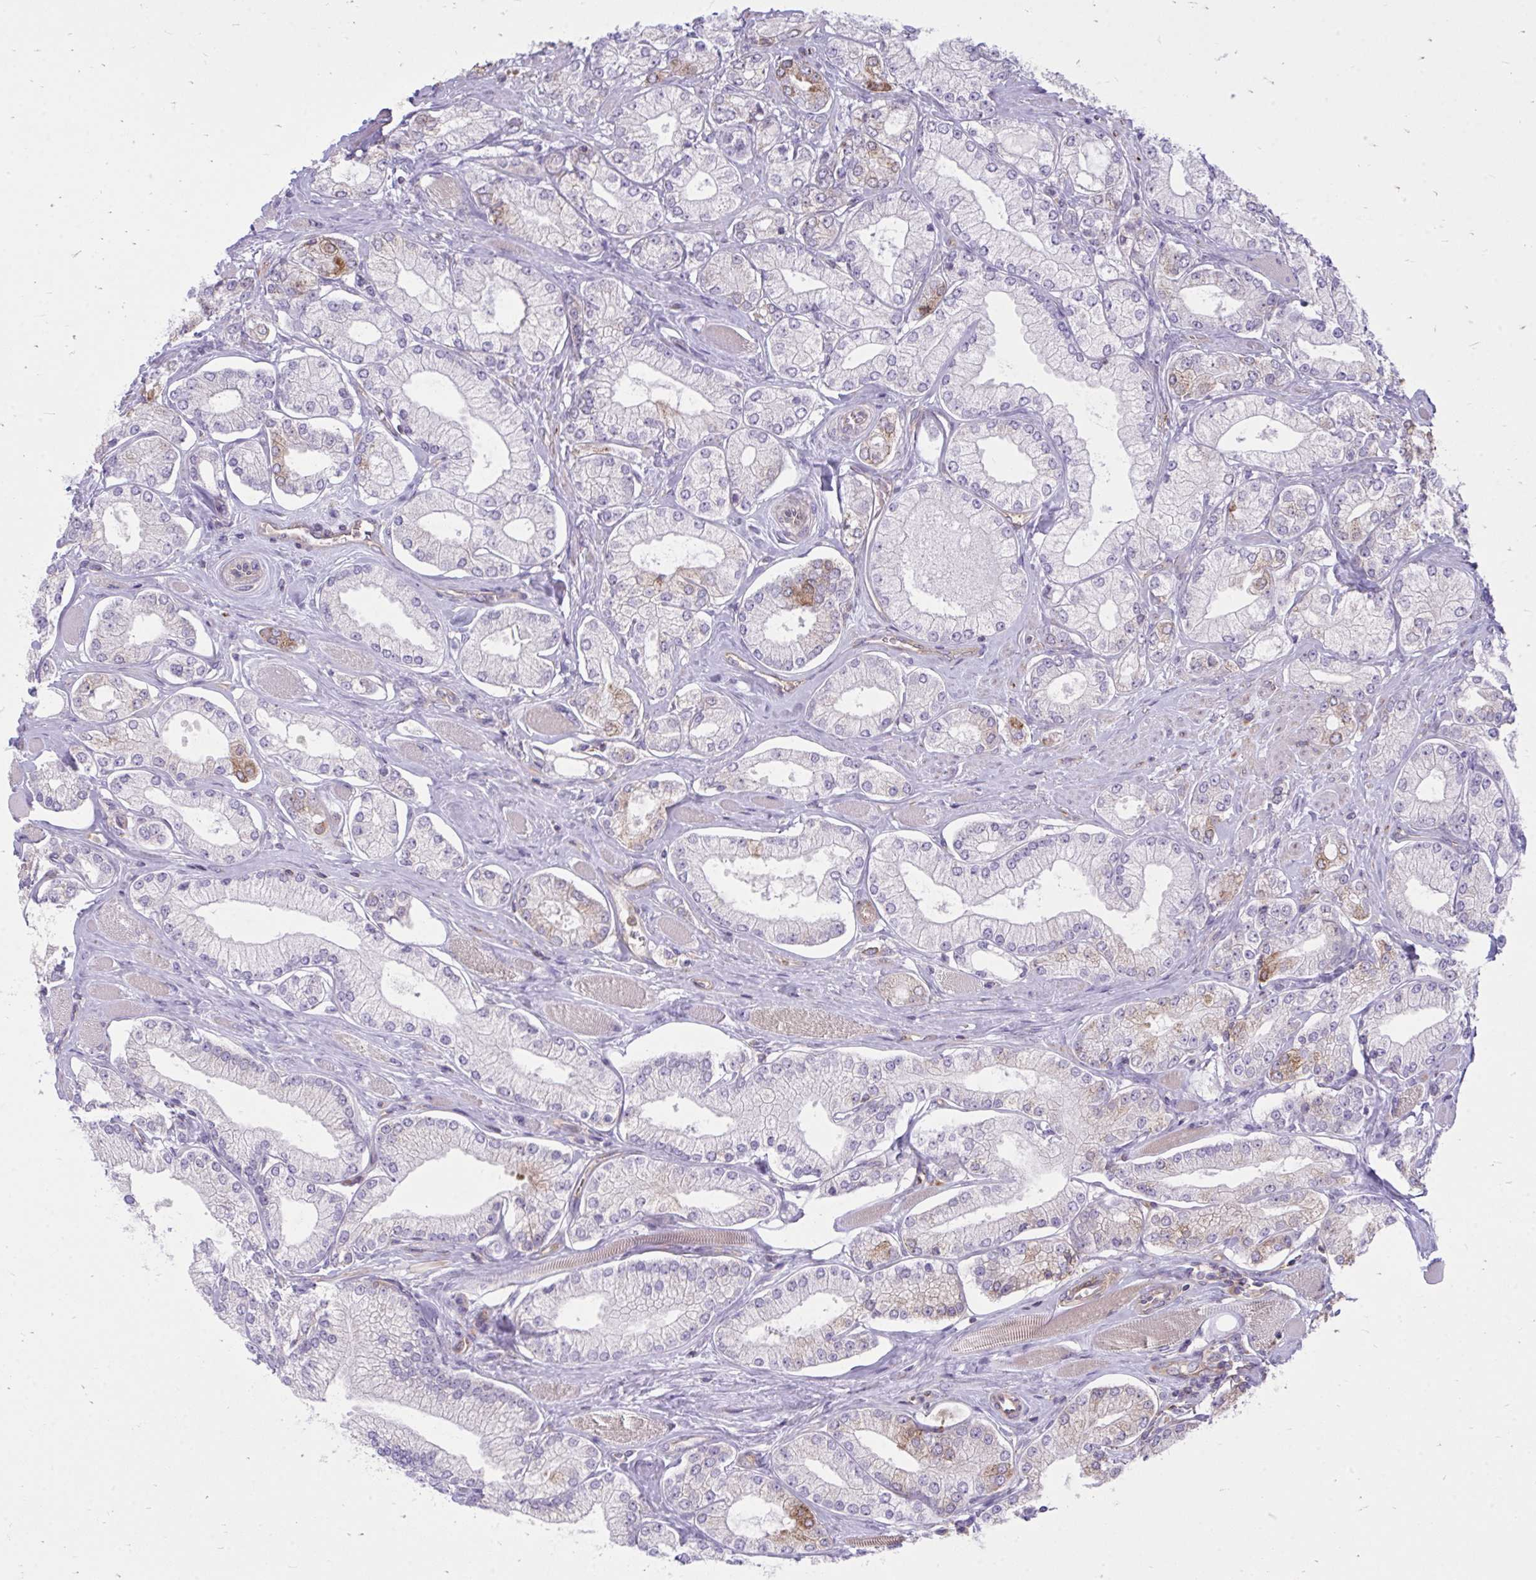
{"staining": {"intensity": "moderate", "quantity": "25%-75%", "location": "cytoplasmic/membranous"}, "tissue": "prostate cancer", "cell_type": "Tumor cells", "image_type": "cancer", "snomed": [{"axis": "morphology", "description": "Adenocarcinoma, High grade"}, {"axis": "topography", "description": "Prostate"}], "caption": "Moderate cytoplasmic/membranous staining for a protein is present in approximately 25%-75% of tumor cells of prostate high-grade adenocarcinoma using IHC.", "gene": "ASAP1", "patient": {"sex": "male", "age": 68}}